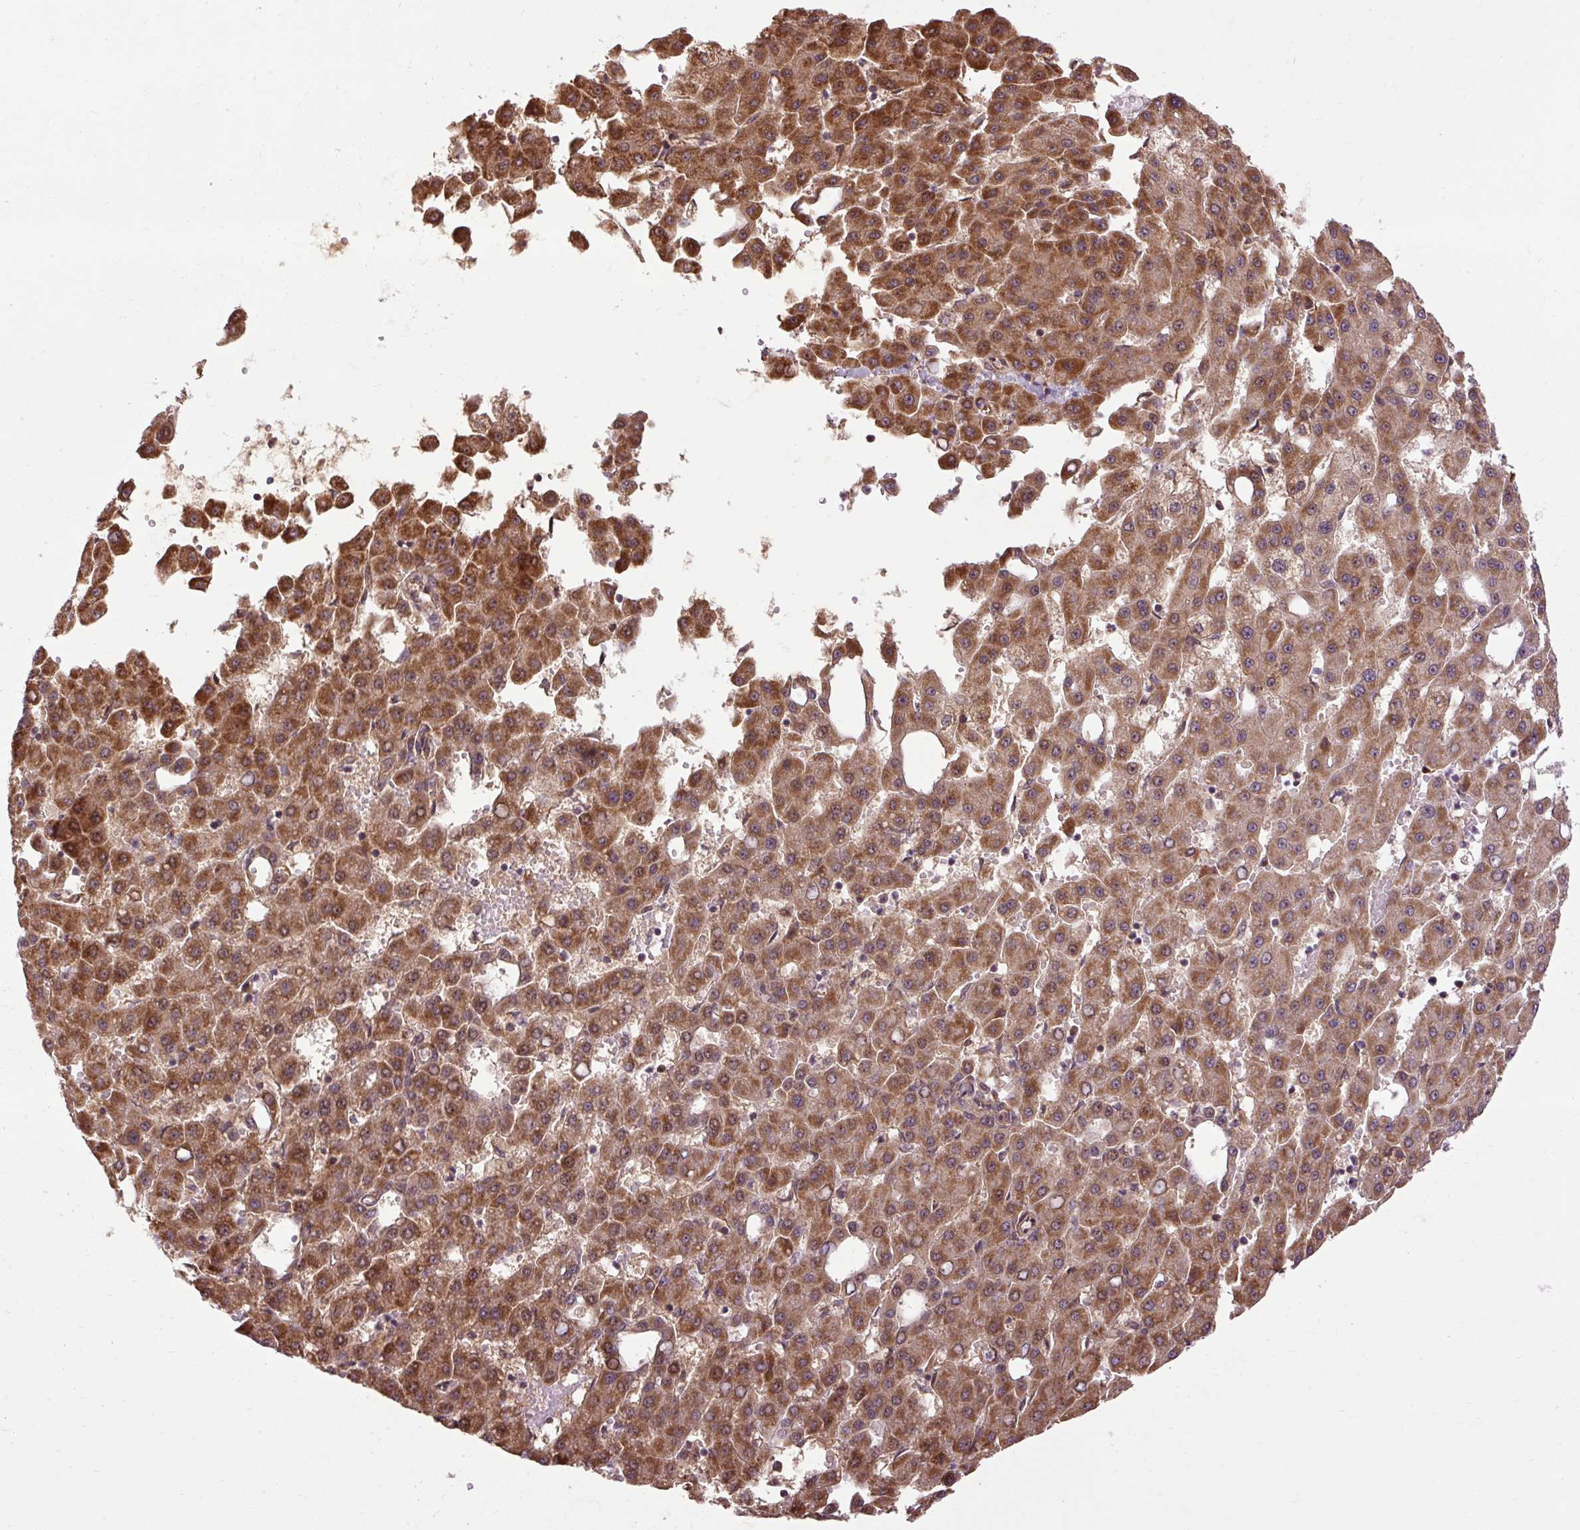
{"staining": {"intensity": "moderate", "quantity": ">75%", "location": "cytoplasmic/membranous"}, "tissue": "liver cancer", "cell_type": "Tumor cells", "image_type": "cancer", "snomed": [{"axis": "morphology", "description": "Carcinoma, Hepatocellular, NOS"}, {"axis": "topography", "description": "Liver"}], "caption": "A medium amount of moderate cytoplasmic/membranous staining is seen in about >75% of tumor cells in hepatocellular carcinoma (liver) tissue.", "gene": "FLRT1", "patient": {"sex": "male", "age": 47}}